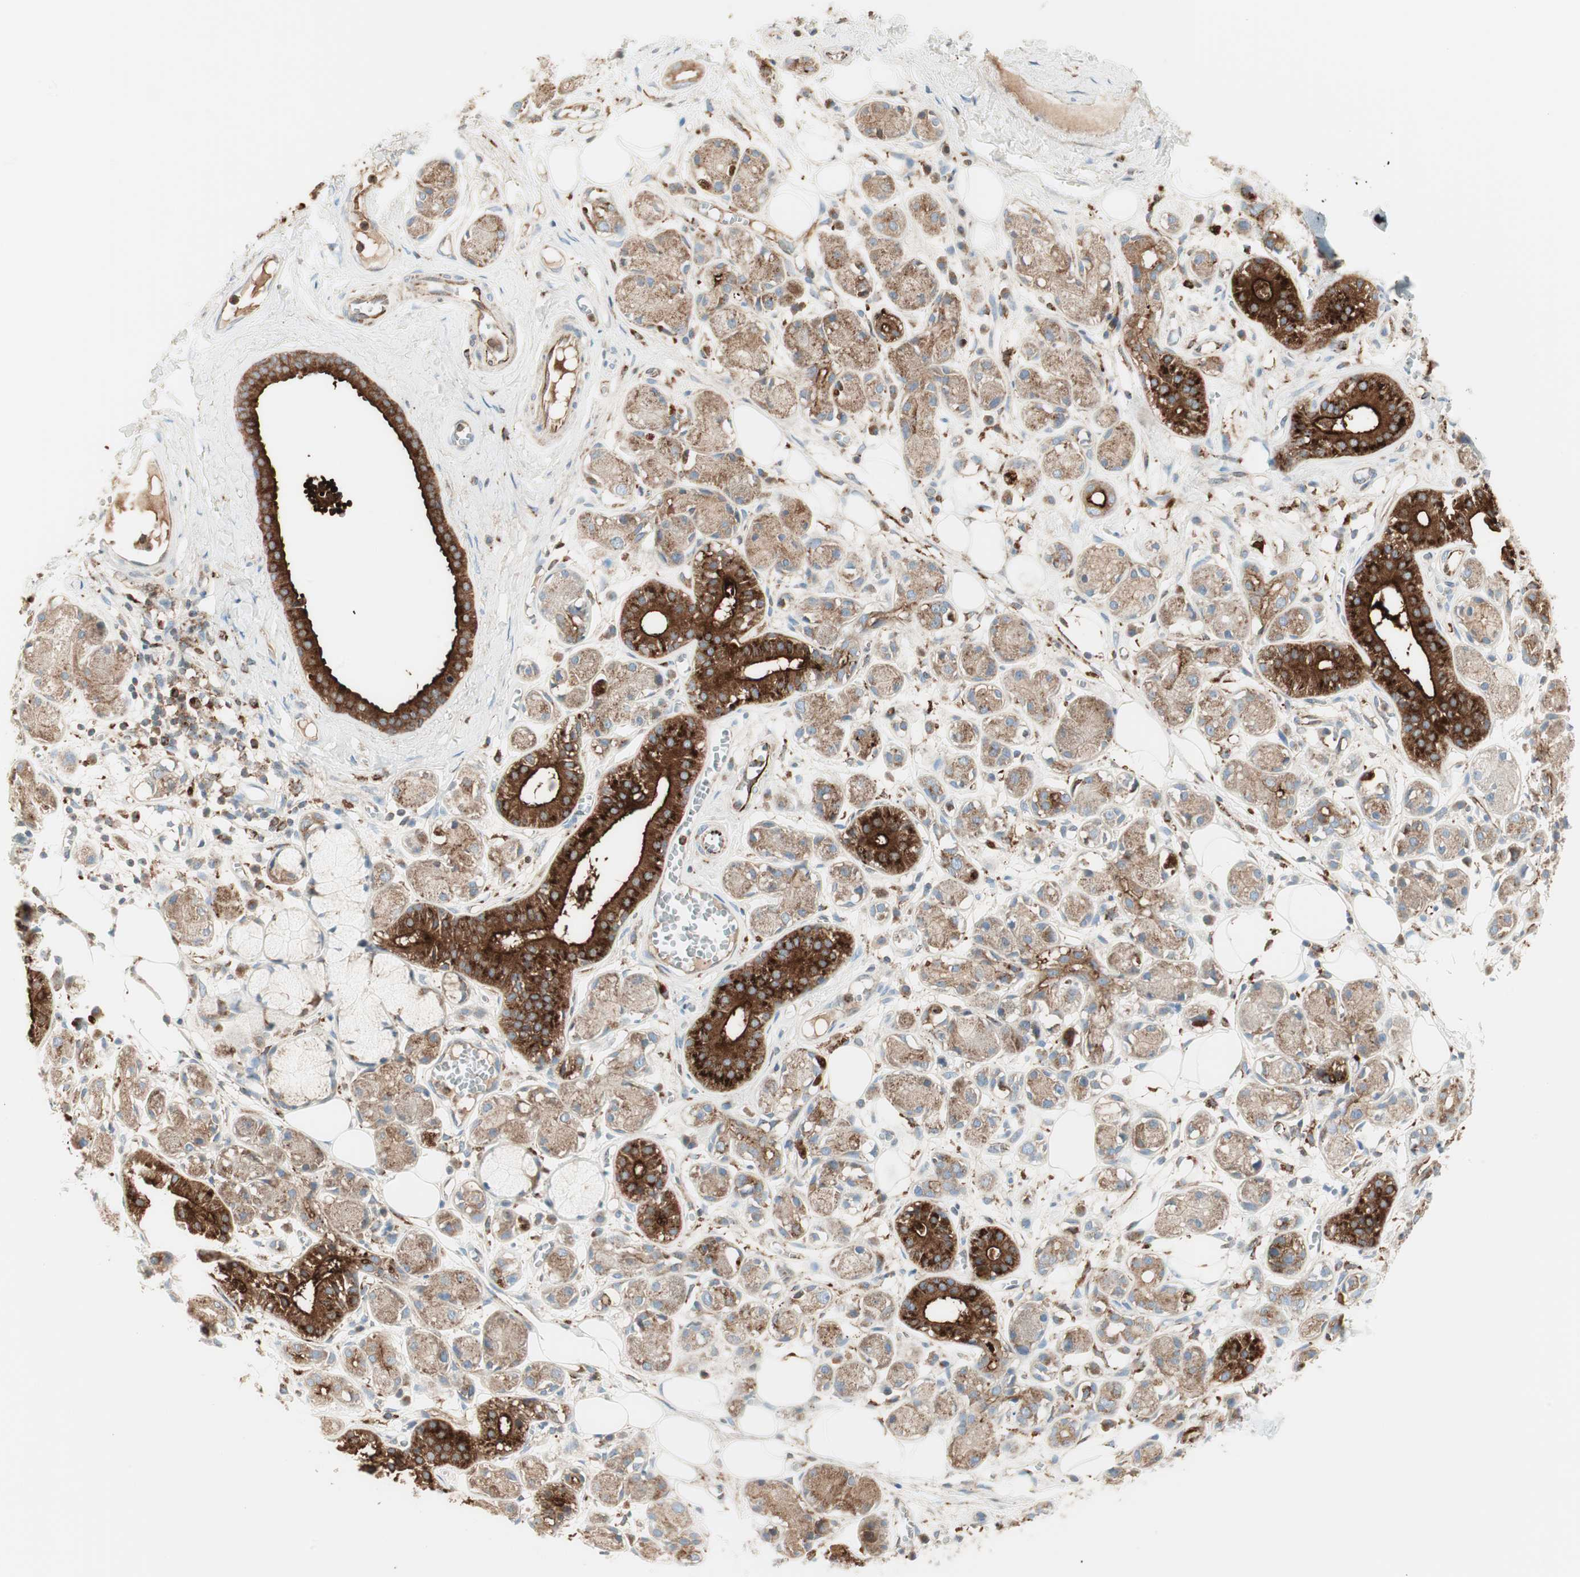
{"staining": {"intensity": "weak", "quantity": "25%-75%", "location": "cytoplasmic/membranous"}, "tissue": "adipose tissue", "cell_type": "Adipocytes", "image_type": "normal", "snomed": [{"axis": "morphology", "description": "Normal tissue, NOS"}, {"axis": "morphology", "description": "Inflammation, NOS"}, {"axis": "topography", "description": "Vascular tissue"}, {"axis": "topography", "description": "Salivary gland"}], "caption": "Brown immunohistochemical staining in unremarkable adipose tissue displays weak cytoplasmic/membranous staining in approximately 25%-75% of adipocytes.", "gene": "ATP6V1G1", "patient": {"sex": "female", "age": 75}}